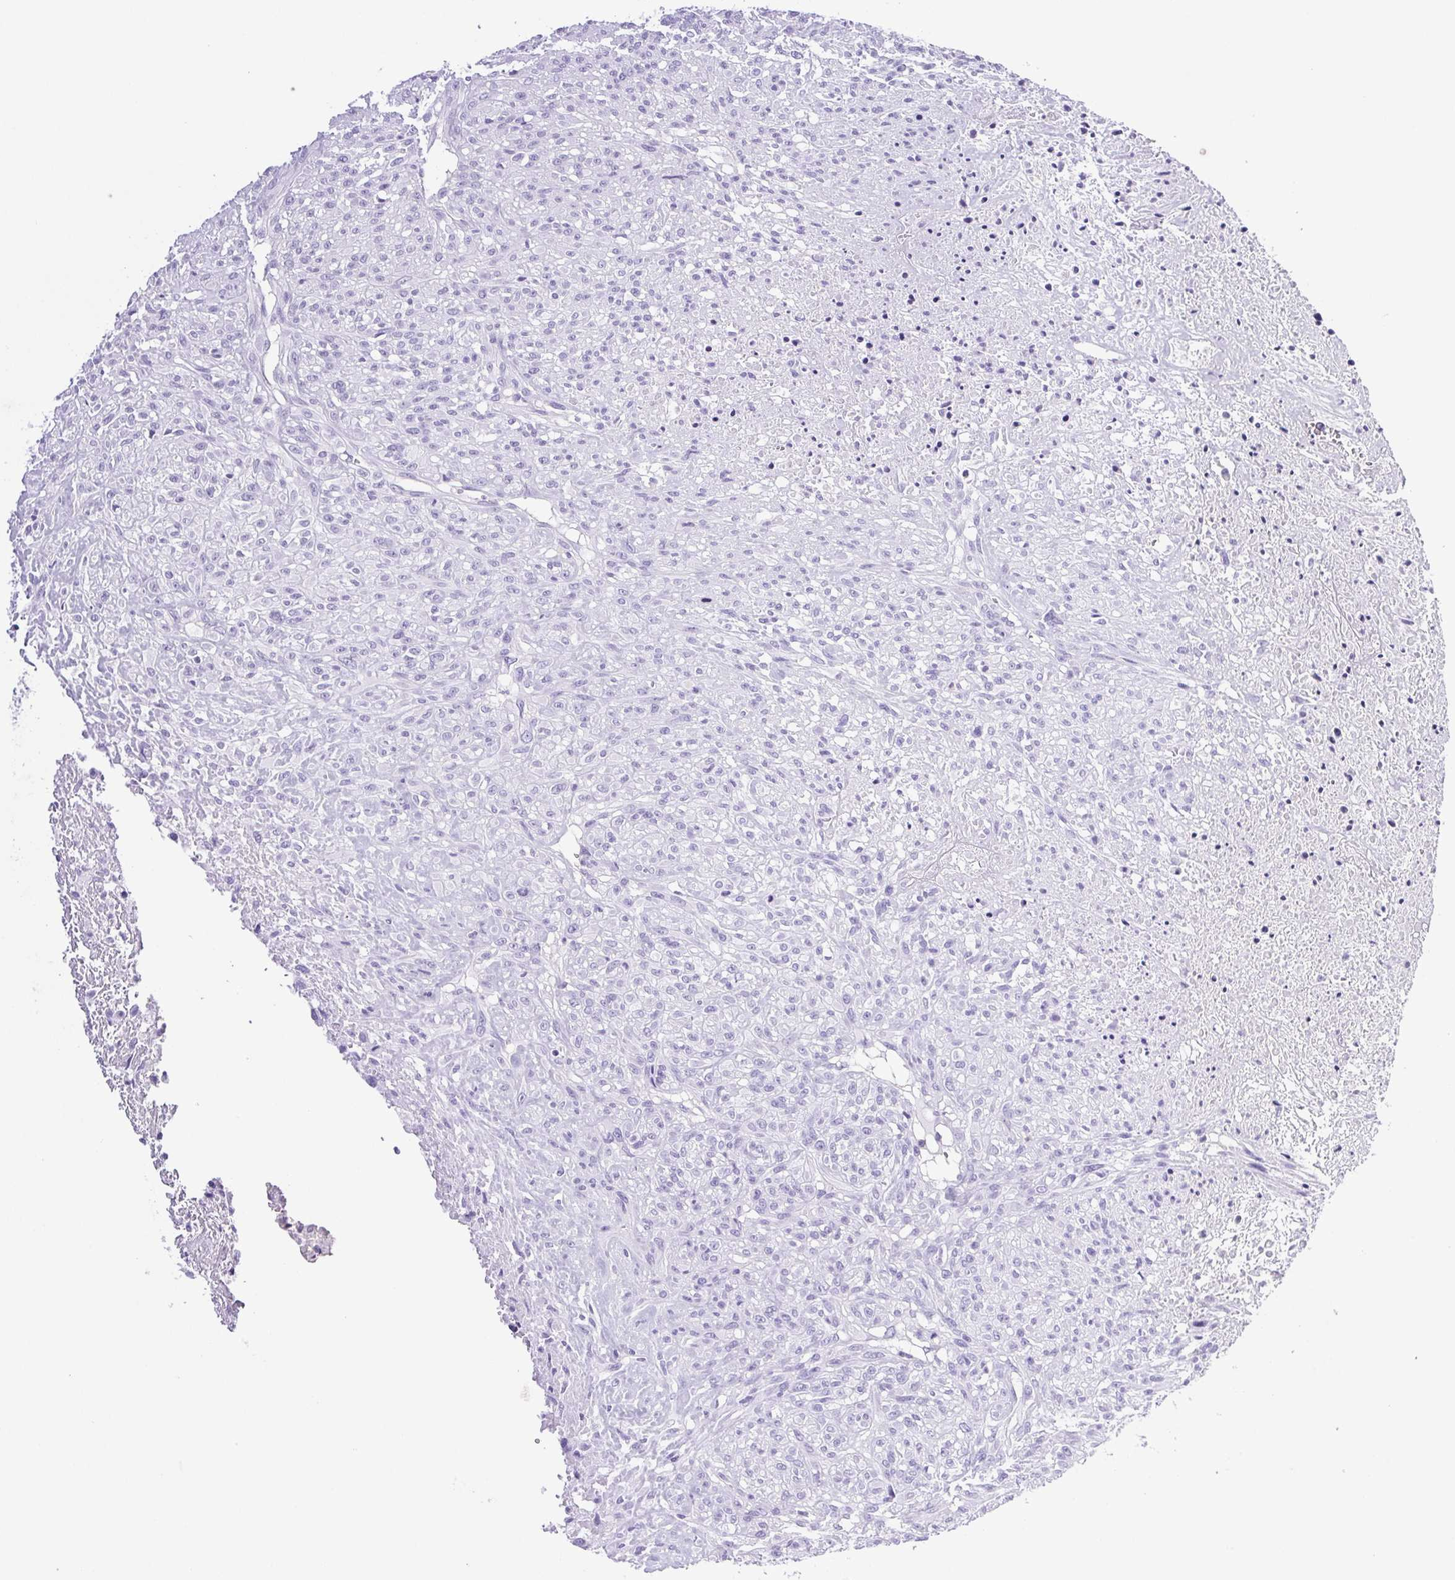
{"staining": {"intensity": "negative", "quantity": "none", "location": "none"}, "tissue": "renal cancer", "cell_type": "Tumor cells", "image_type": "cancer", "snomed": [{"axis": "morphology", "description": "Adenocarcinoma, NOS"}, {"axis": "topography", "description": "Kidney"}], "caption": "Human renal adenocarcinoma stained for a protein using immunohistochemistry (IHC) reveals no expression in tumor cells.", "gene": "SYNPR", "patient": {"sex": "male", "age": 58}}